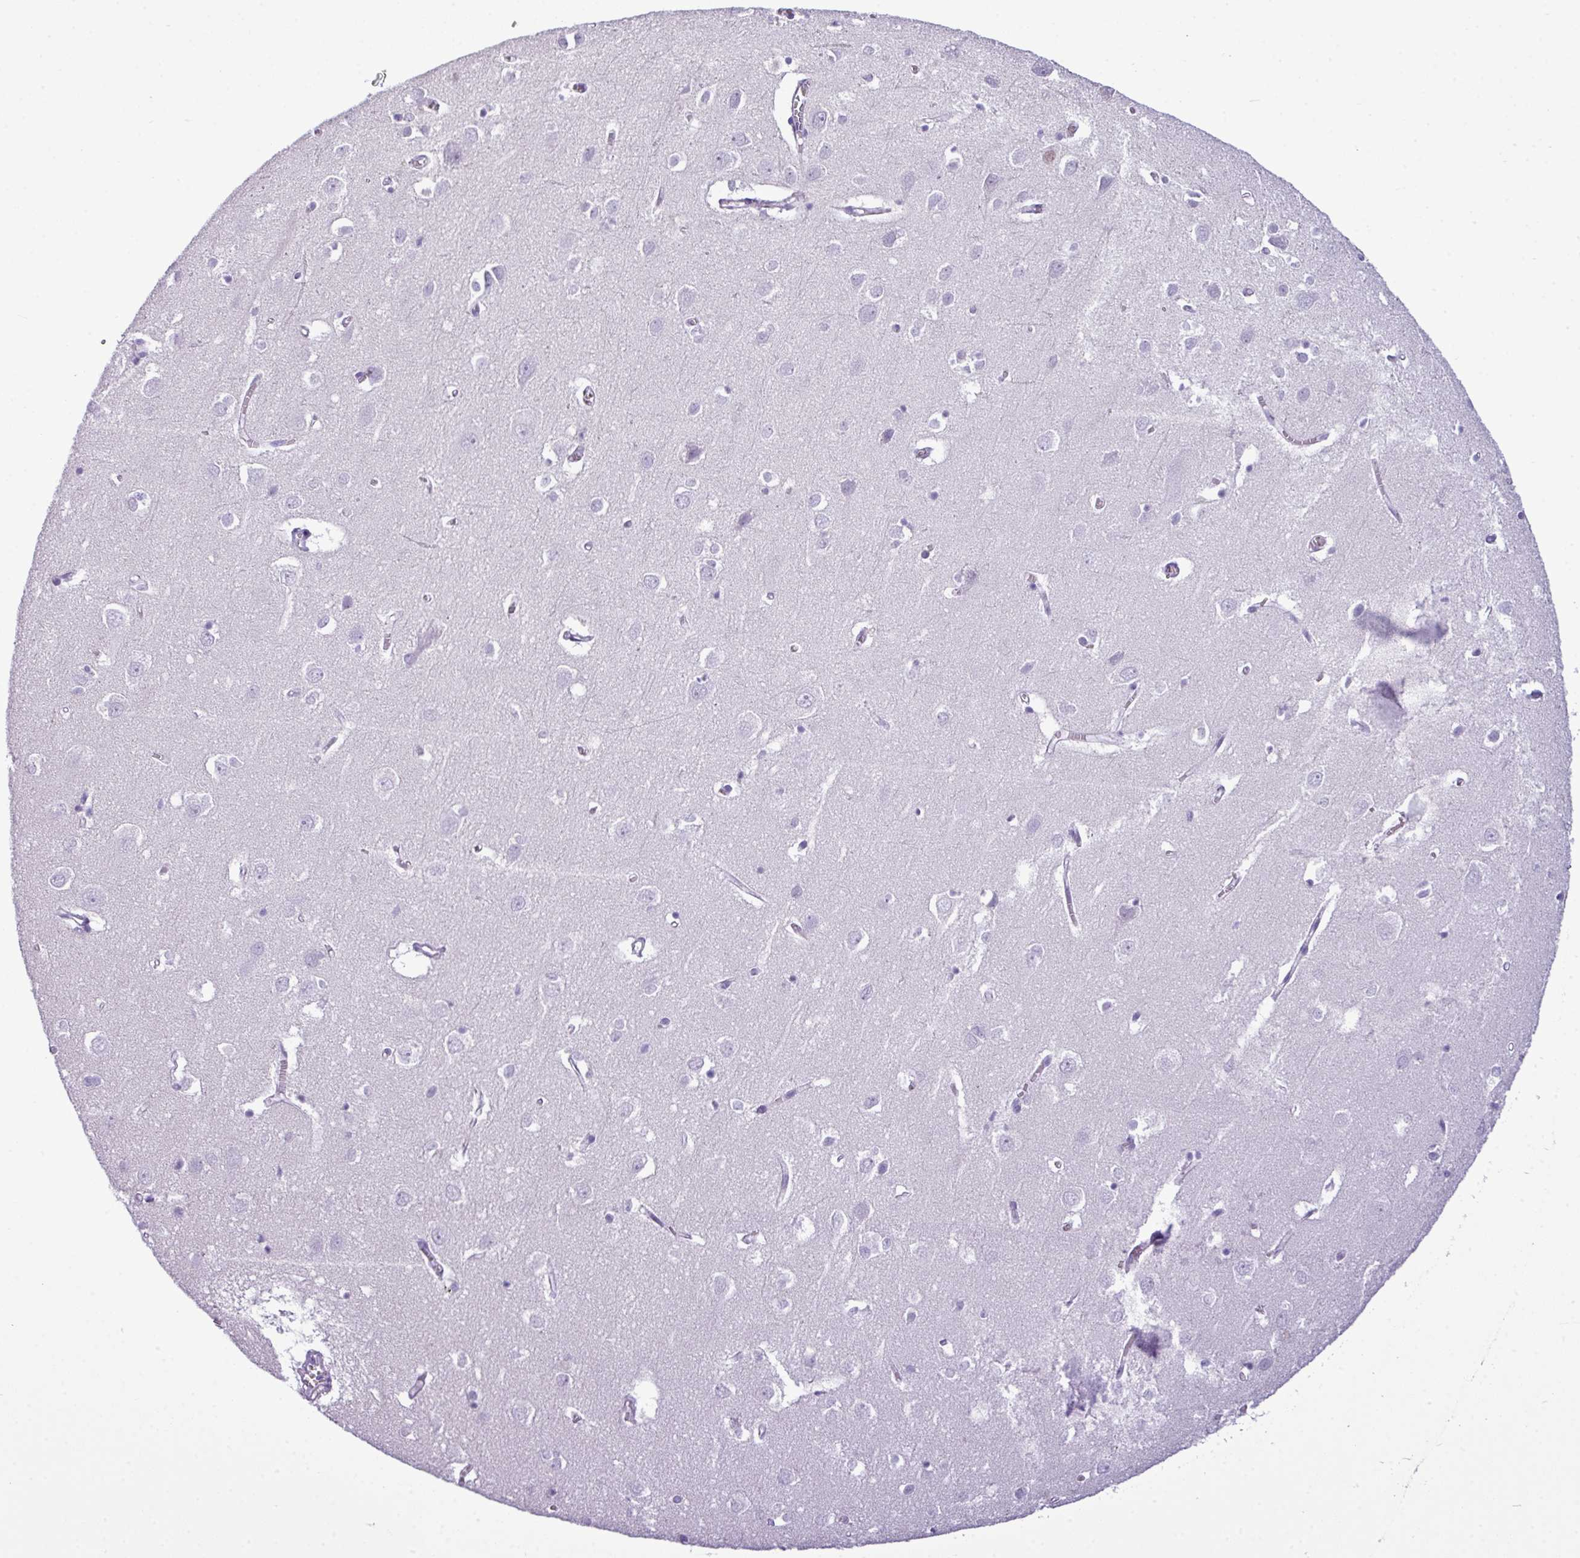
{"staining": {"intensity": "negative", "quantity": "none", "location": "none"}, "tissue": "cerebral cortex", "cell_type": "Endothelial cells", "image_type": "normal", "snomed": [{"axis": "morphology", "description": "Normal tissue, NOS"}, {"axis": "topography", "description": "Cerebral cortex"}], "caption": "Cerebral cortex was stained to show a protein in brown. There is no significant expression in endothelial cells. (DAB (3,3'-diaminobenzidine) immunohistochemistry (IHC) with hematoxylin counter stain).", "gene": "RBMXL2", "patient": {"sex": "male", "age": 70}}